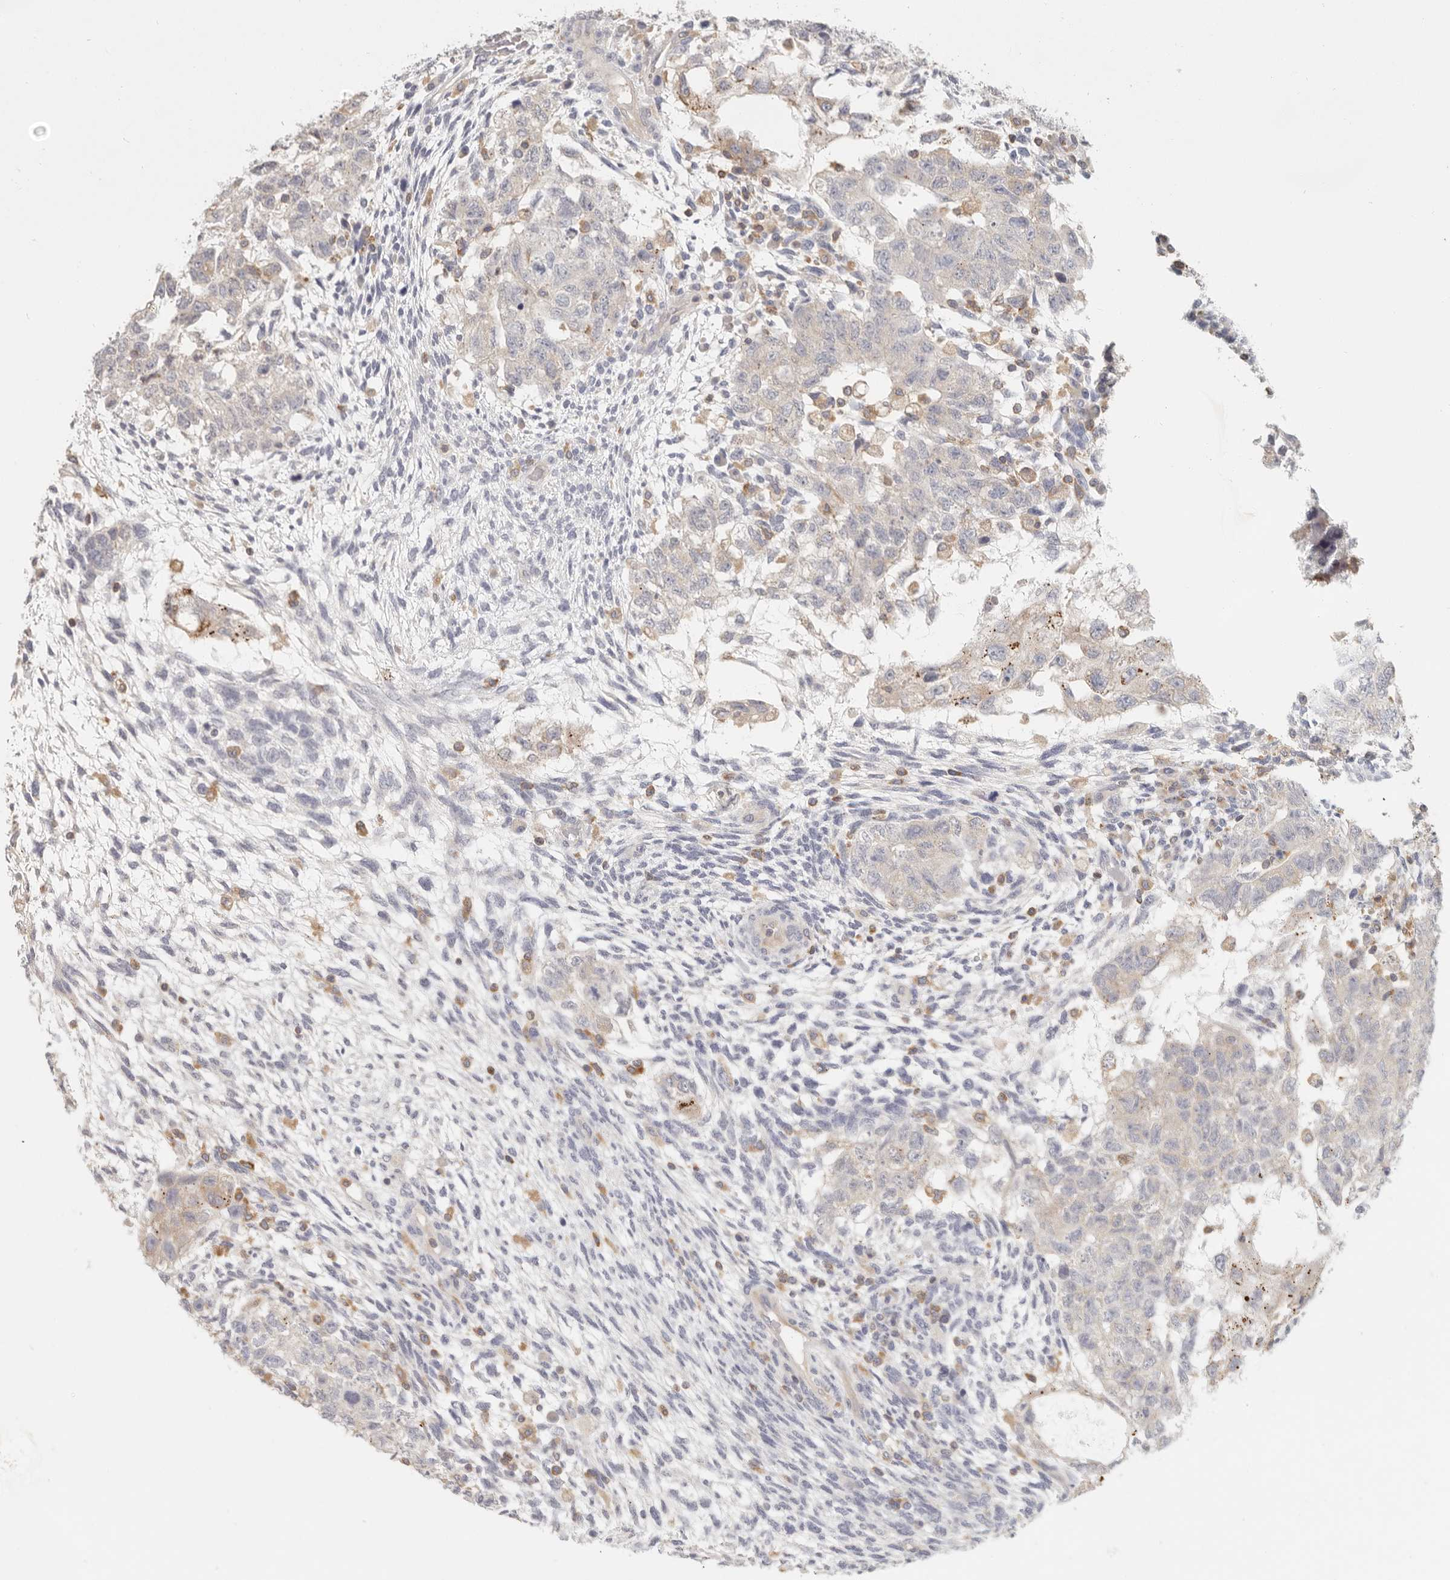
{"staining": {"intensity": "negative", "quantity": "none", "location": "none"}, "tissue": "testis cancer", "cell_type": "Tumor cells", "image_type": "cancer", "snomed": [{"axis": "morphology", "description": "Normal tissue, NOS"}, {"axis": "morphology", "description": "Carcinoma, Embryonal, NOS"}, {"axis": "topography", "description": "Testis"}], "caption": "Immunohistochemical staining of testis cancer (embryonal carcinoma) shows no significant positivity in tumor cells.", "gene": "ANXA9", "patient": {"sex": "male", "age": 36}}